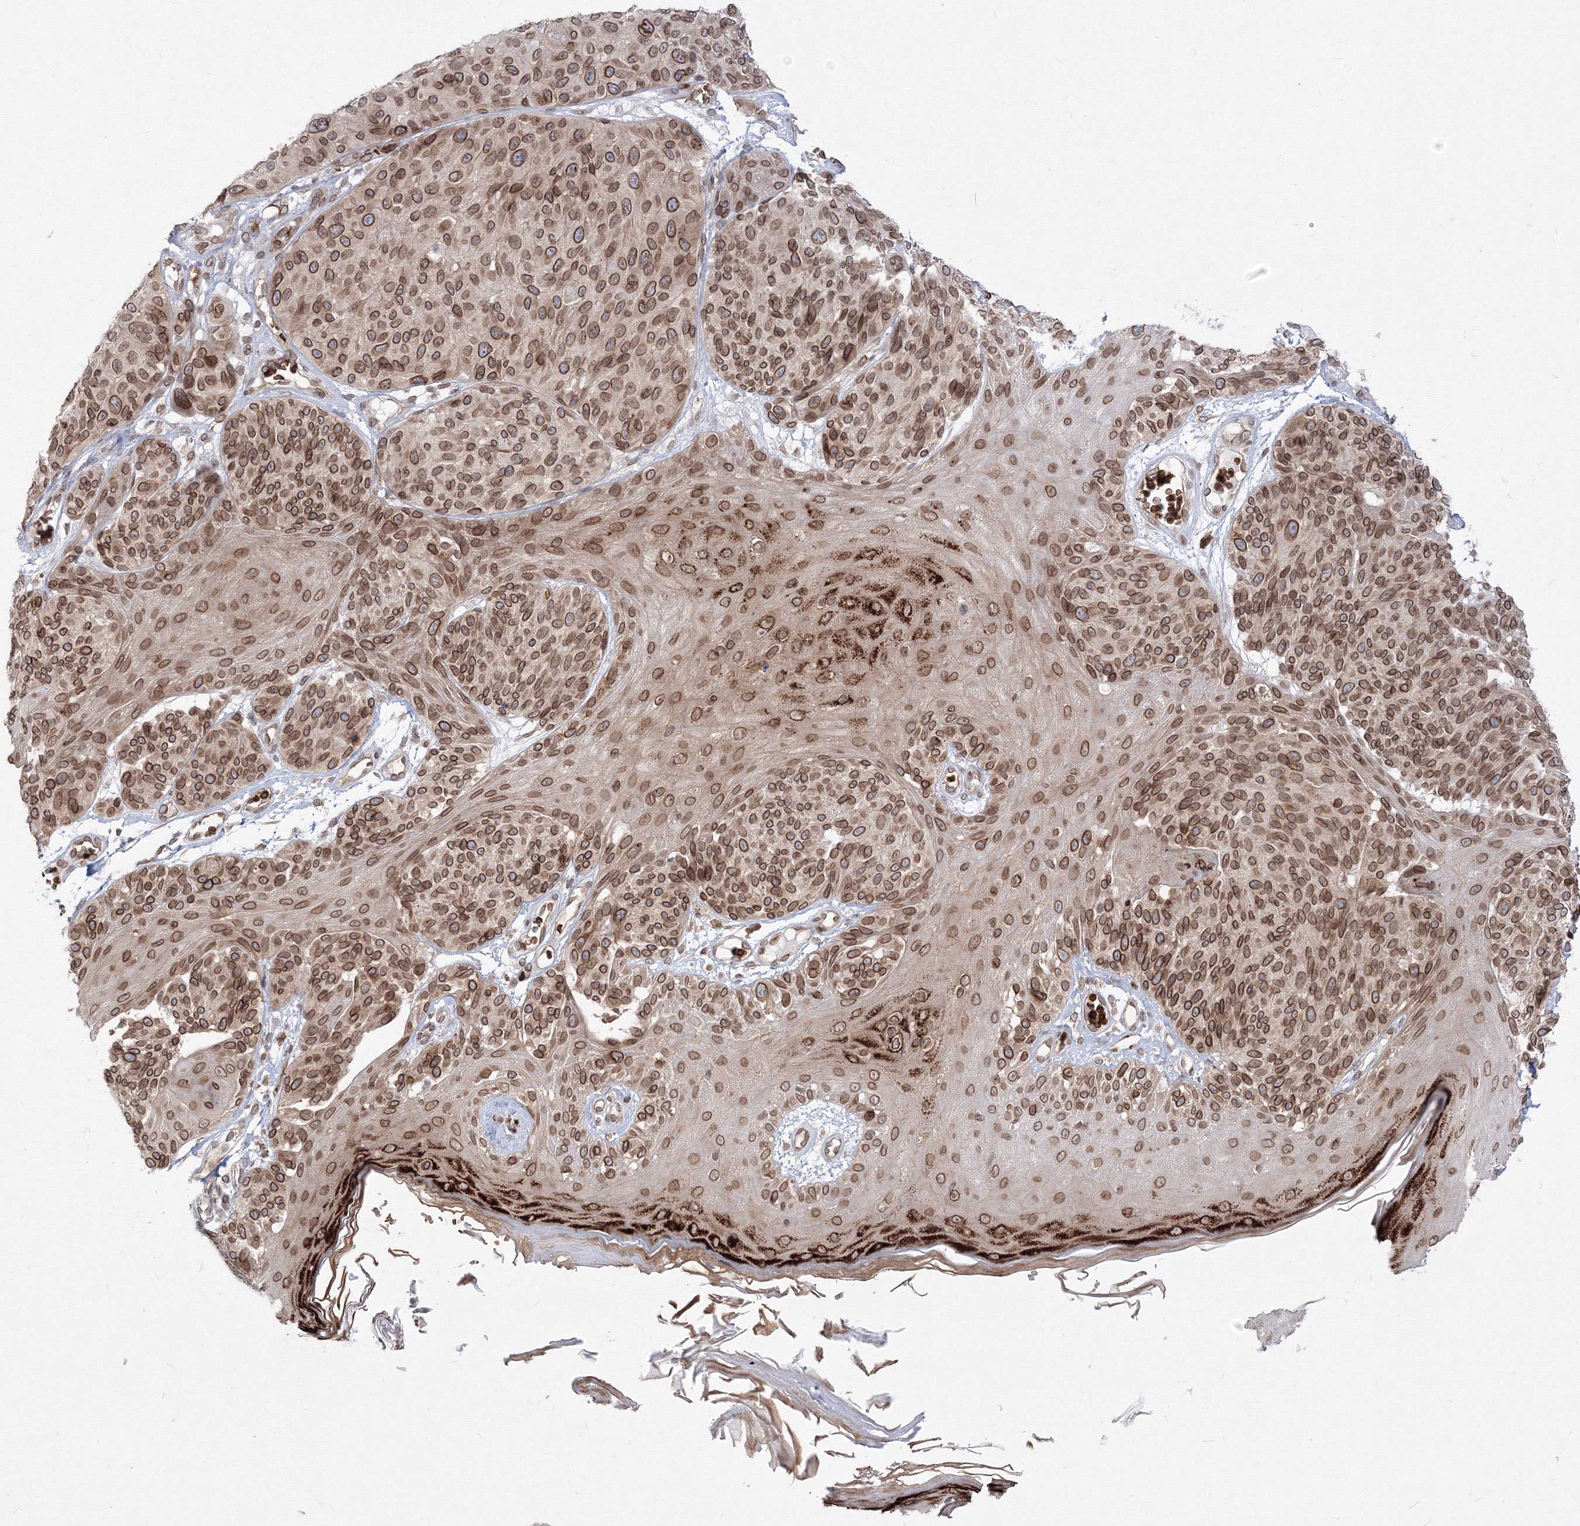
{"staining": {"intensity": "moderate", "quantity": ">75%", "location": "cytoplasmic/membranous,nuclear"}, "tissue": "melanoma", "cell_type": "Tumor cells", "image_type": "cancer", "snomed": [{"axis": "morphology", "description": "Malignant melanoma, NOS"}, {"axis": "topography", "description": "Skin"}], "caption": "Brown immunohistochemical staining in human melanoma shows moderate cytoplasmic/membranous and nuclear positivity in about >75% of tumor cells.", "gene": "DNAJB2", "patient": {"sex": "male", "age": 83}}